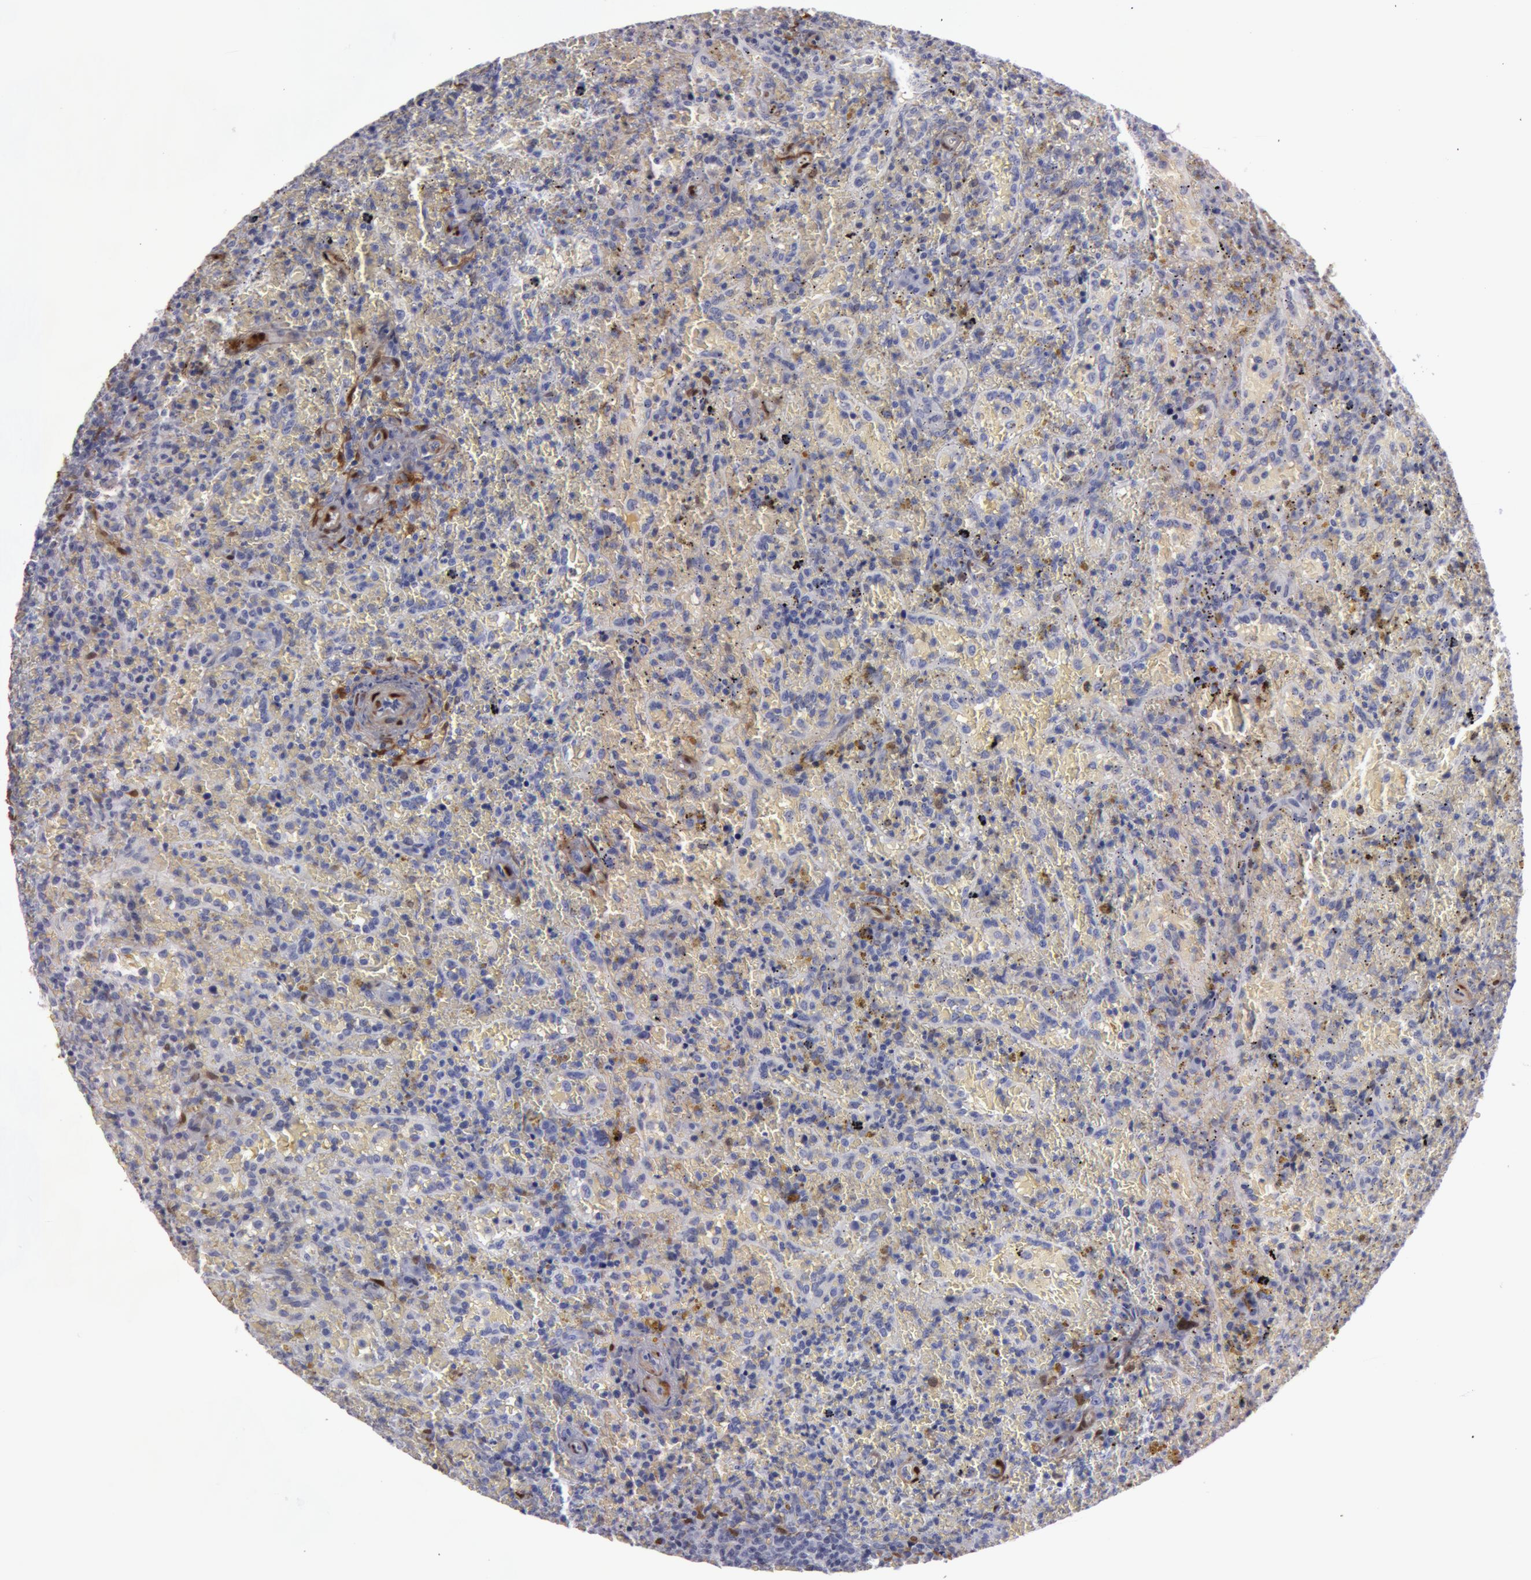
{"staining": {"intensity": "weak", "quantity": "<25%", "location": "cytoplasmic/membranous"}, "tissue": "lymphoma", "cell_type": "Tumor cells", "image_type": "cancer", "snomed": [{"axis": "morphology", "description": "Malignant lymphoma, non-Hodgkin's type, High grade"}, {"axis": "topography", "description": "Spleen"}, {"axis": "topography", "description": "Lymph node"}], "caption": "High power microscopy photomicrograph of an immunohistochemistry histopathology image of malignant lymphoma, non-Hodgkin's type (high-grade), revealing no significant staining in tumor cells. The staining was performed using DAB (3,3'-diaminobenzidine) to visualize the protein expression in brown, while the nuclei were stained in blue with hematoxylin (Magnification: 20x).", "gene": "TAGLN", "patient": {"sex": "female", "age": 70}}